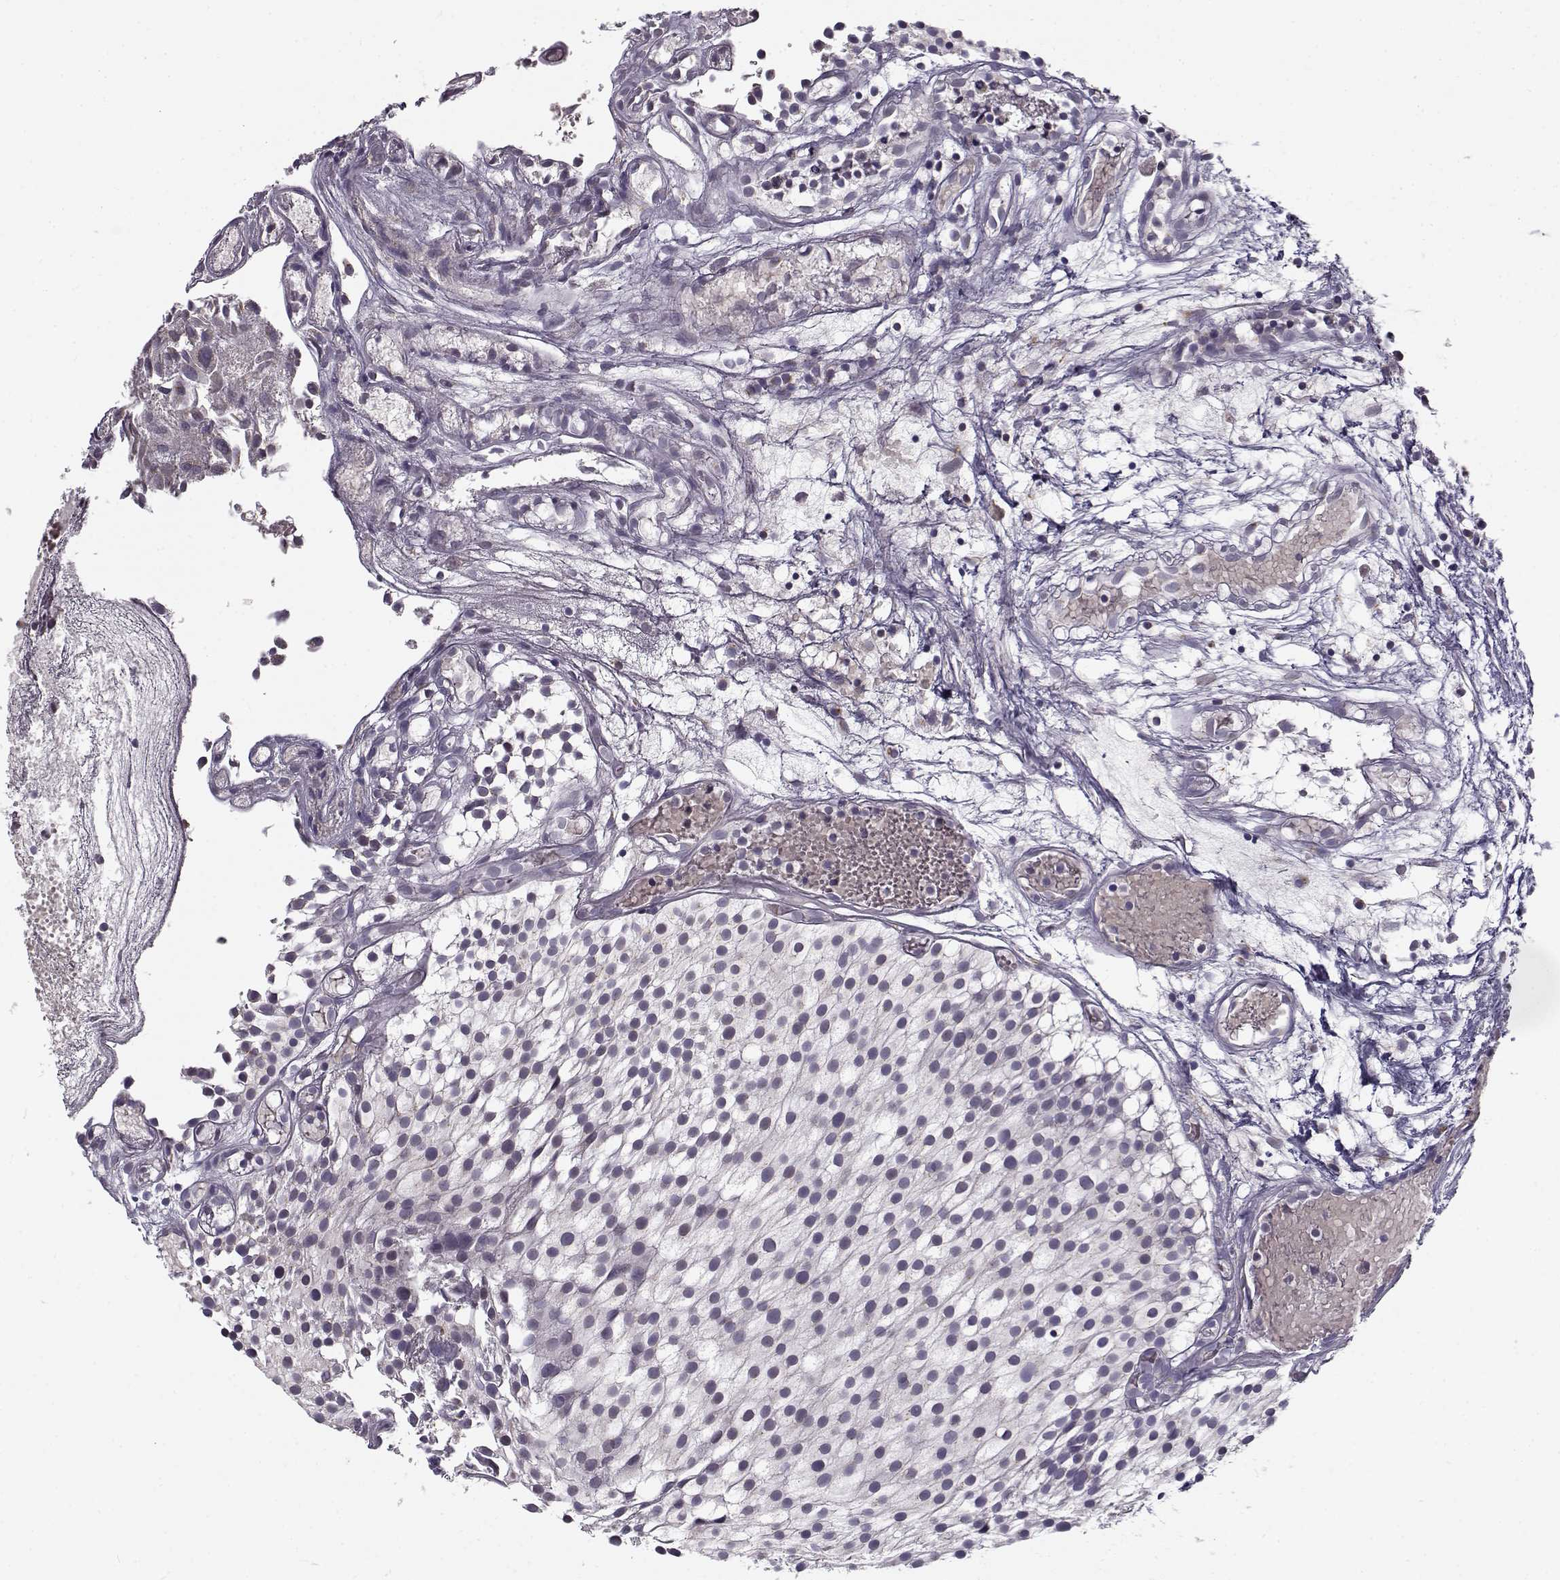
{"staining": {"intensity": "negative", "quantity": "none", "location": "none"}, "tissue": "urothelial cancer", "cell_type": "Tumor cells", "image_type": "cancer", "snomed": [{"axis": "morphology", "description": "Urothelial carcinoma, Low grade"}, {"axis": "topography", "description": "Urinary bladder"}], "caption": "IHC histopathology image of neoplastic tissue: human urothelial cancer stained with DAB demonstrates no significant protein positivity in tumor cells.", "gene": "SLC4A5", "patient": {"sex": "male", "age": 79}}